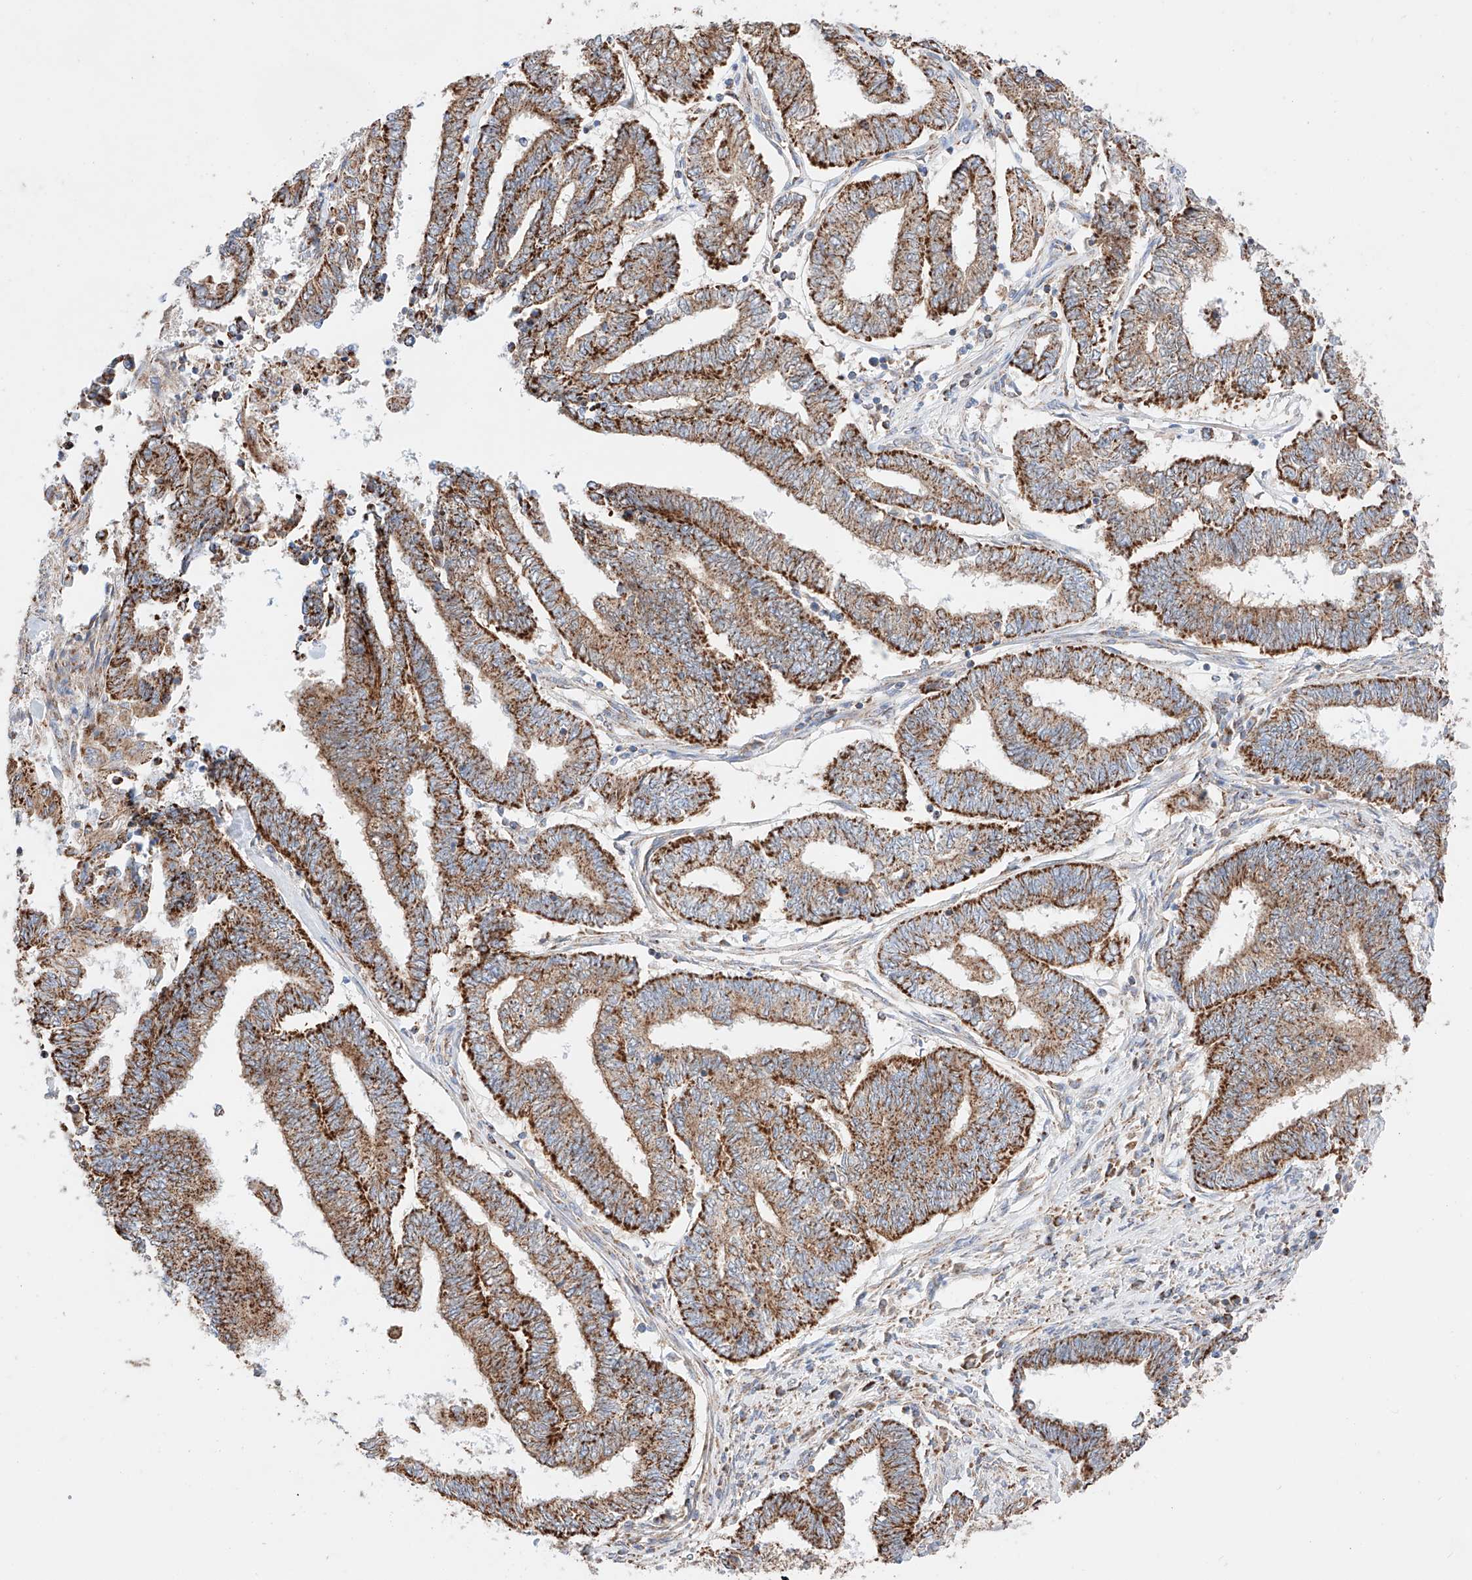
{"staining": {"intensity": "strong", "quantity": ">75%", "location": "cytoplasmic/membranous"}, "tissue": "endometrial cancer", "cell_type": "Tumor cells", "image_type": "cancer", "snomed": [{"axis": "morphology", "description": "Adenocarcinoma, NOS"}, {"axis": "topography", "description": "Uterus"}, {"axis": "topography", "description": "Endometrium"}], "caption": "Human endometrial adenocarcinoma stained with a brown dye exhibits strong cytoplasmic/membranous positive positivity in approximately >75% of tumor cells.", "gene": "KTI12", "patient": {"sex": "female", "age": 70}}